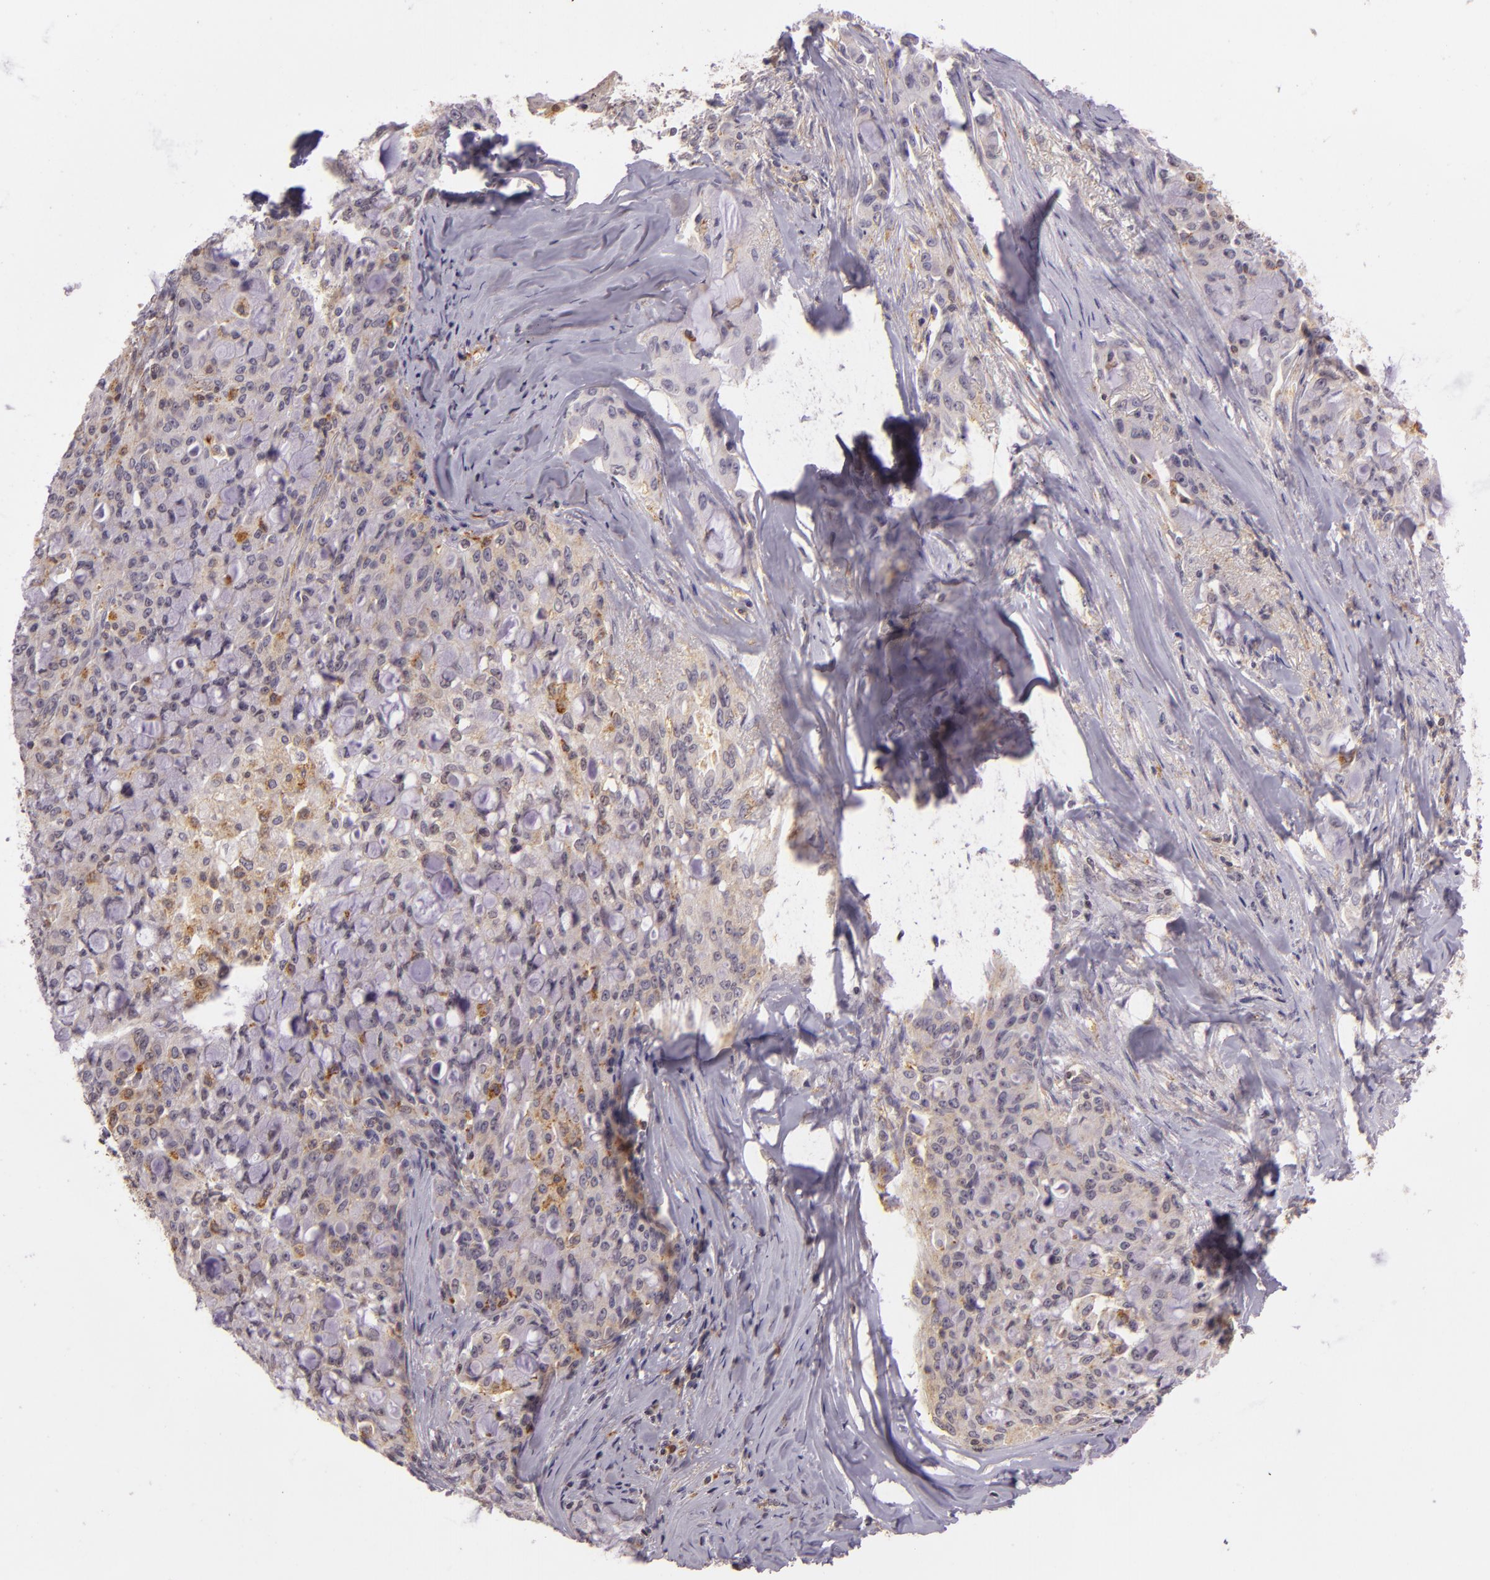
{"staining": {"intensity": "weak", "quantity": "25%-75%", "location": "cytoplasmic/membranous"}, "tissue": "lung cancer", "cell_type": "Tumor cells", "image_type": "cancer", "snomed": [{"axis": "morphology", "description": "Adenocarcinoma, NOS"}, {"axis": "topography", "description": "Lung"}], "caption": "A micrograph of lung adenocarcinoma stained for a protein demonstrates weak cytoplasmic/membranous brown staining in tumor cells. Immunohistochemistry (ihc) stains the protein in brown and the nuclei are stained blue.", "gene": "IMPDH1", "patient": {"sex": "female", "age": 44}}